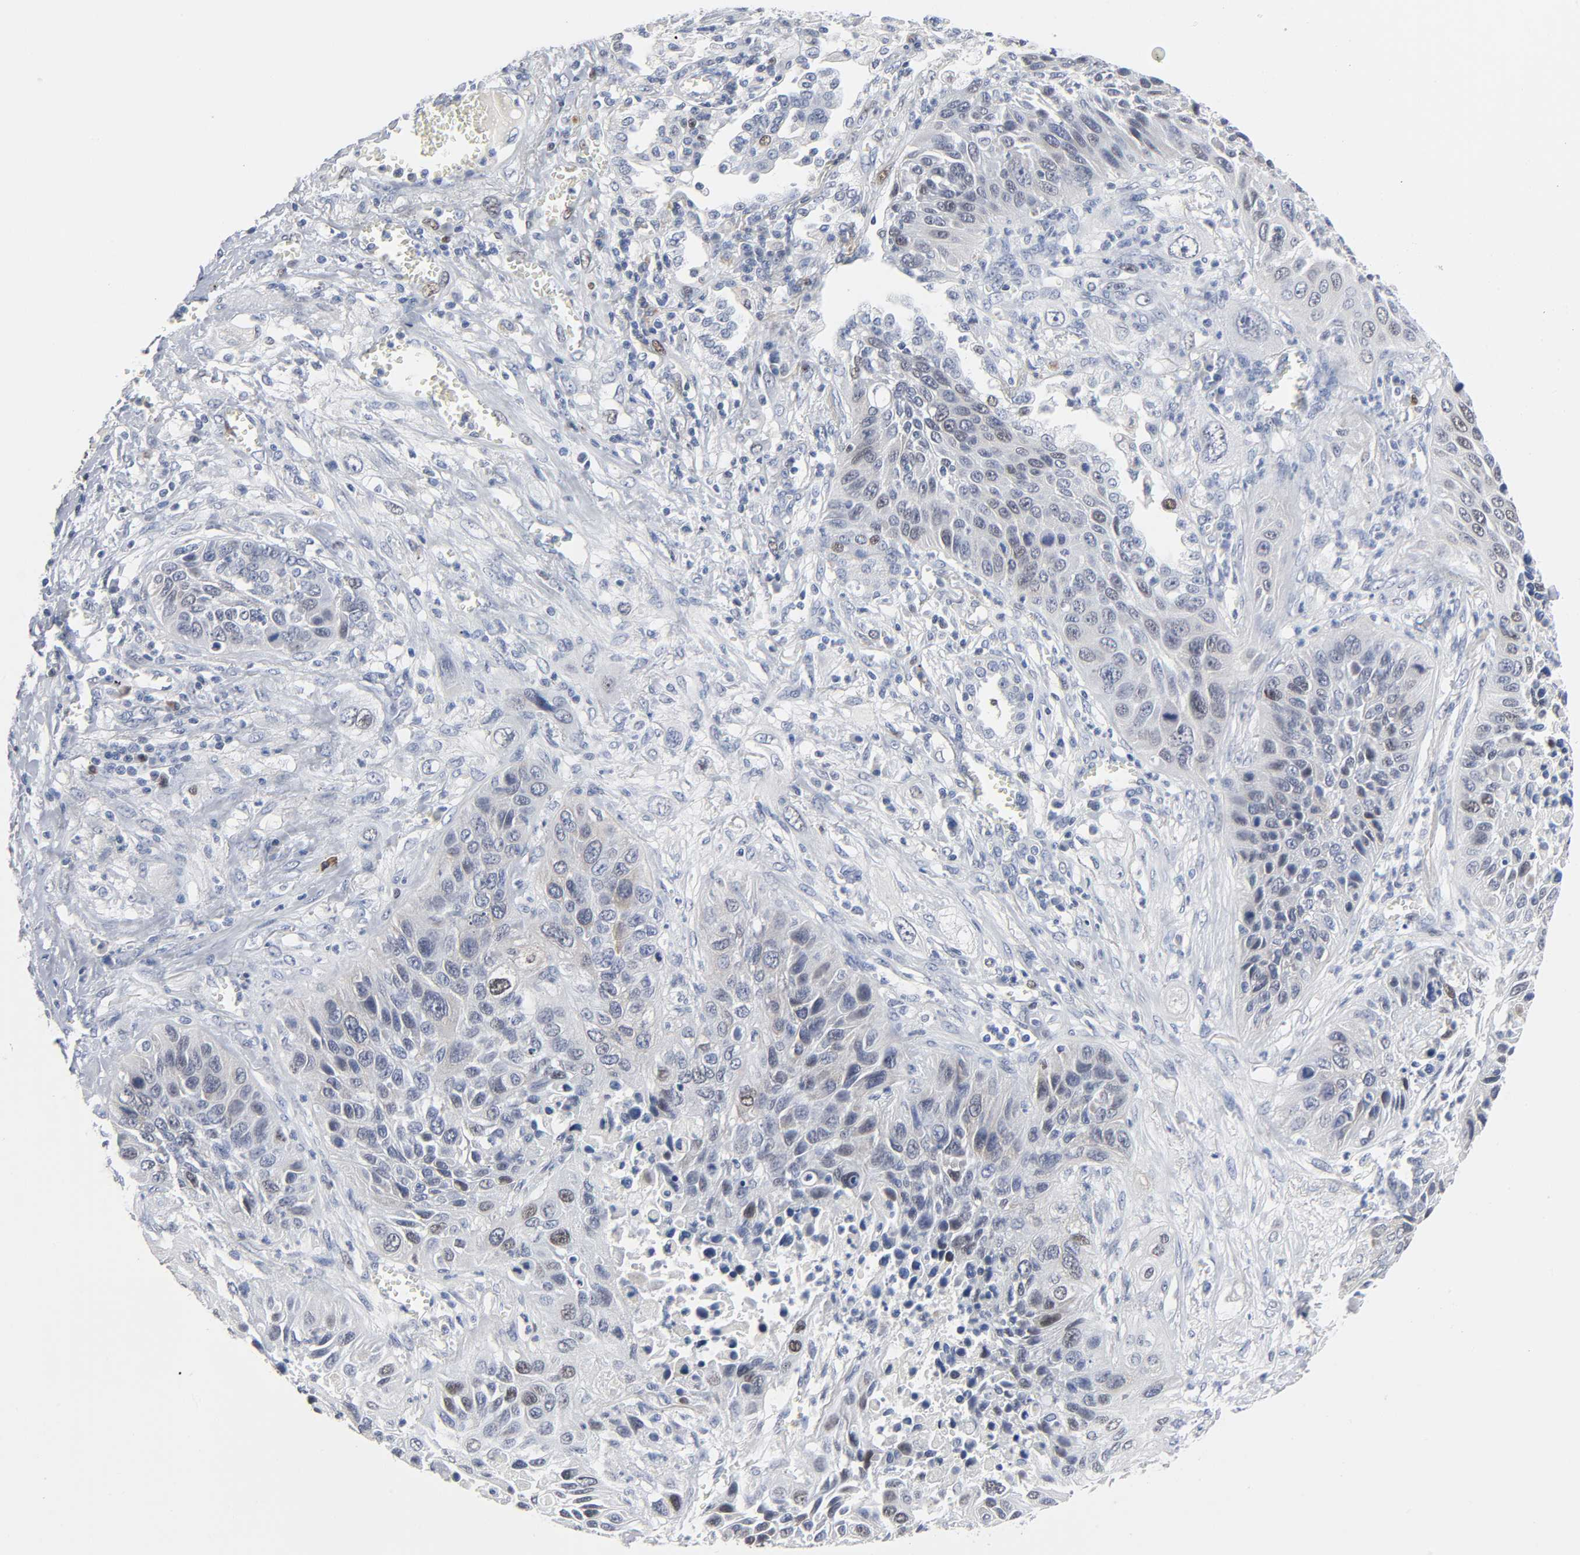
{"staining": {"intensity": "weak", "quantity": "<25%", "location": "nuclear"}, "tissue": "lung cancer", "cell_type": "Tumor cells", "image_type": "cancer", "snomed": [{"axis": "morphology", "description": "Squamous cell carcinoma, NOS"}, {"axis": "topography", "description": "Lung"}], "caption": "A high-resolution image shows IHC staining of lung cancer, which exhibits no significant positivity in tumor cells. (DAB IHC with hematoxylin counter stain).", "gene": "WEE1", "patient": {"sex": "female", "age": 76}}